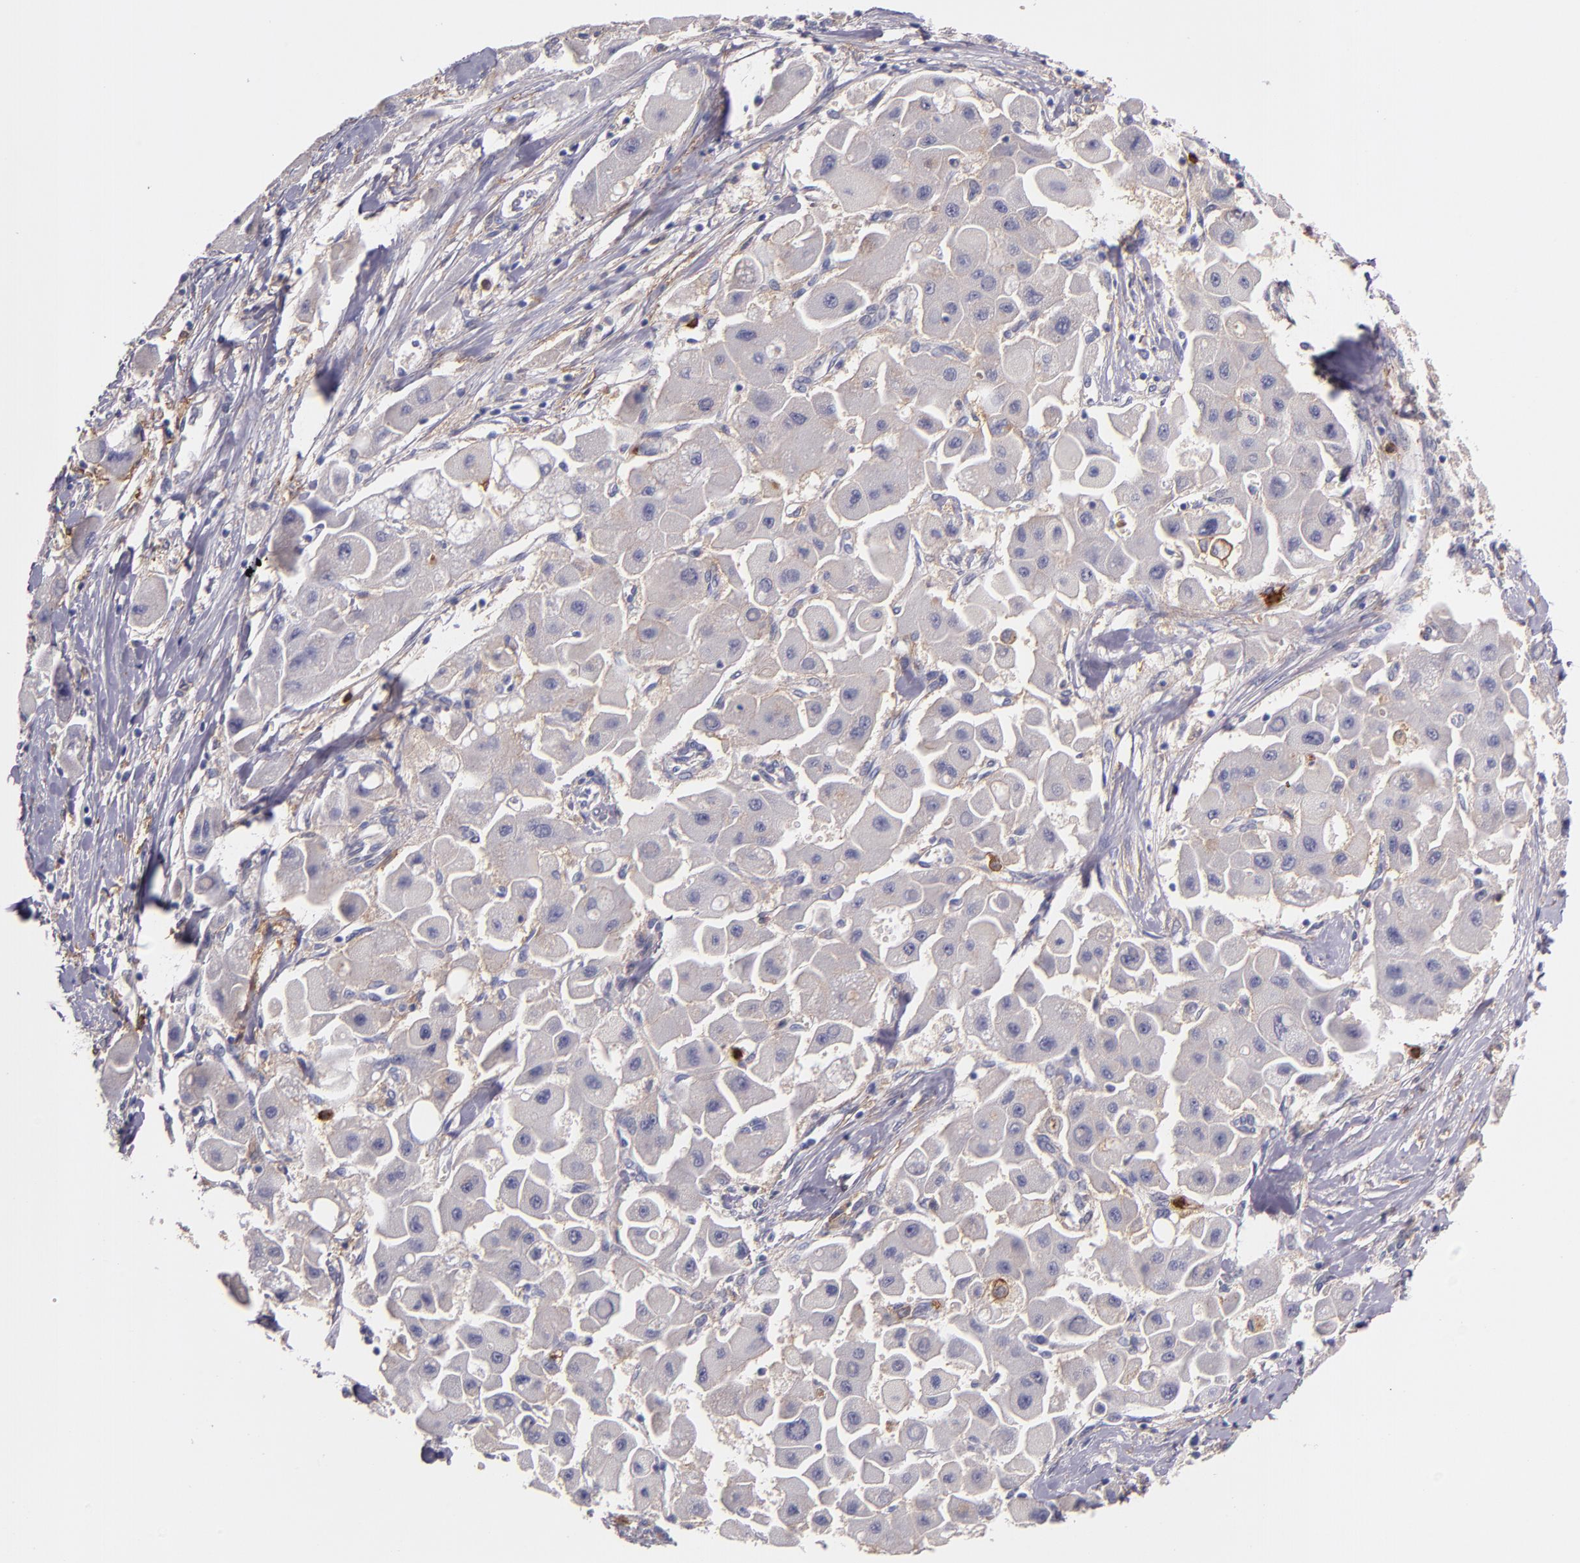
{"staining": {"intensity": "negative", "quantity": "none", "location": "none"}, "tissue": "liver cancer", "cell_type": "Tumor cells", "image_type": "cancer", "snomed": [{"axis": "morphology", "description": "Carcinoma, Hepatocellular, NOS"}, {"axis": "topography", "description": "Liver"}], "caption": "The IHC image has no significant expression in tumor cells of hepatocellular carcinoma (liver) tissue.", "gene": "C5AR1", "patient": {"sex": "male", "age": 24}}